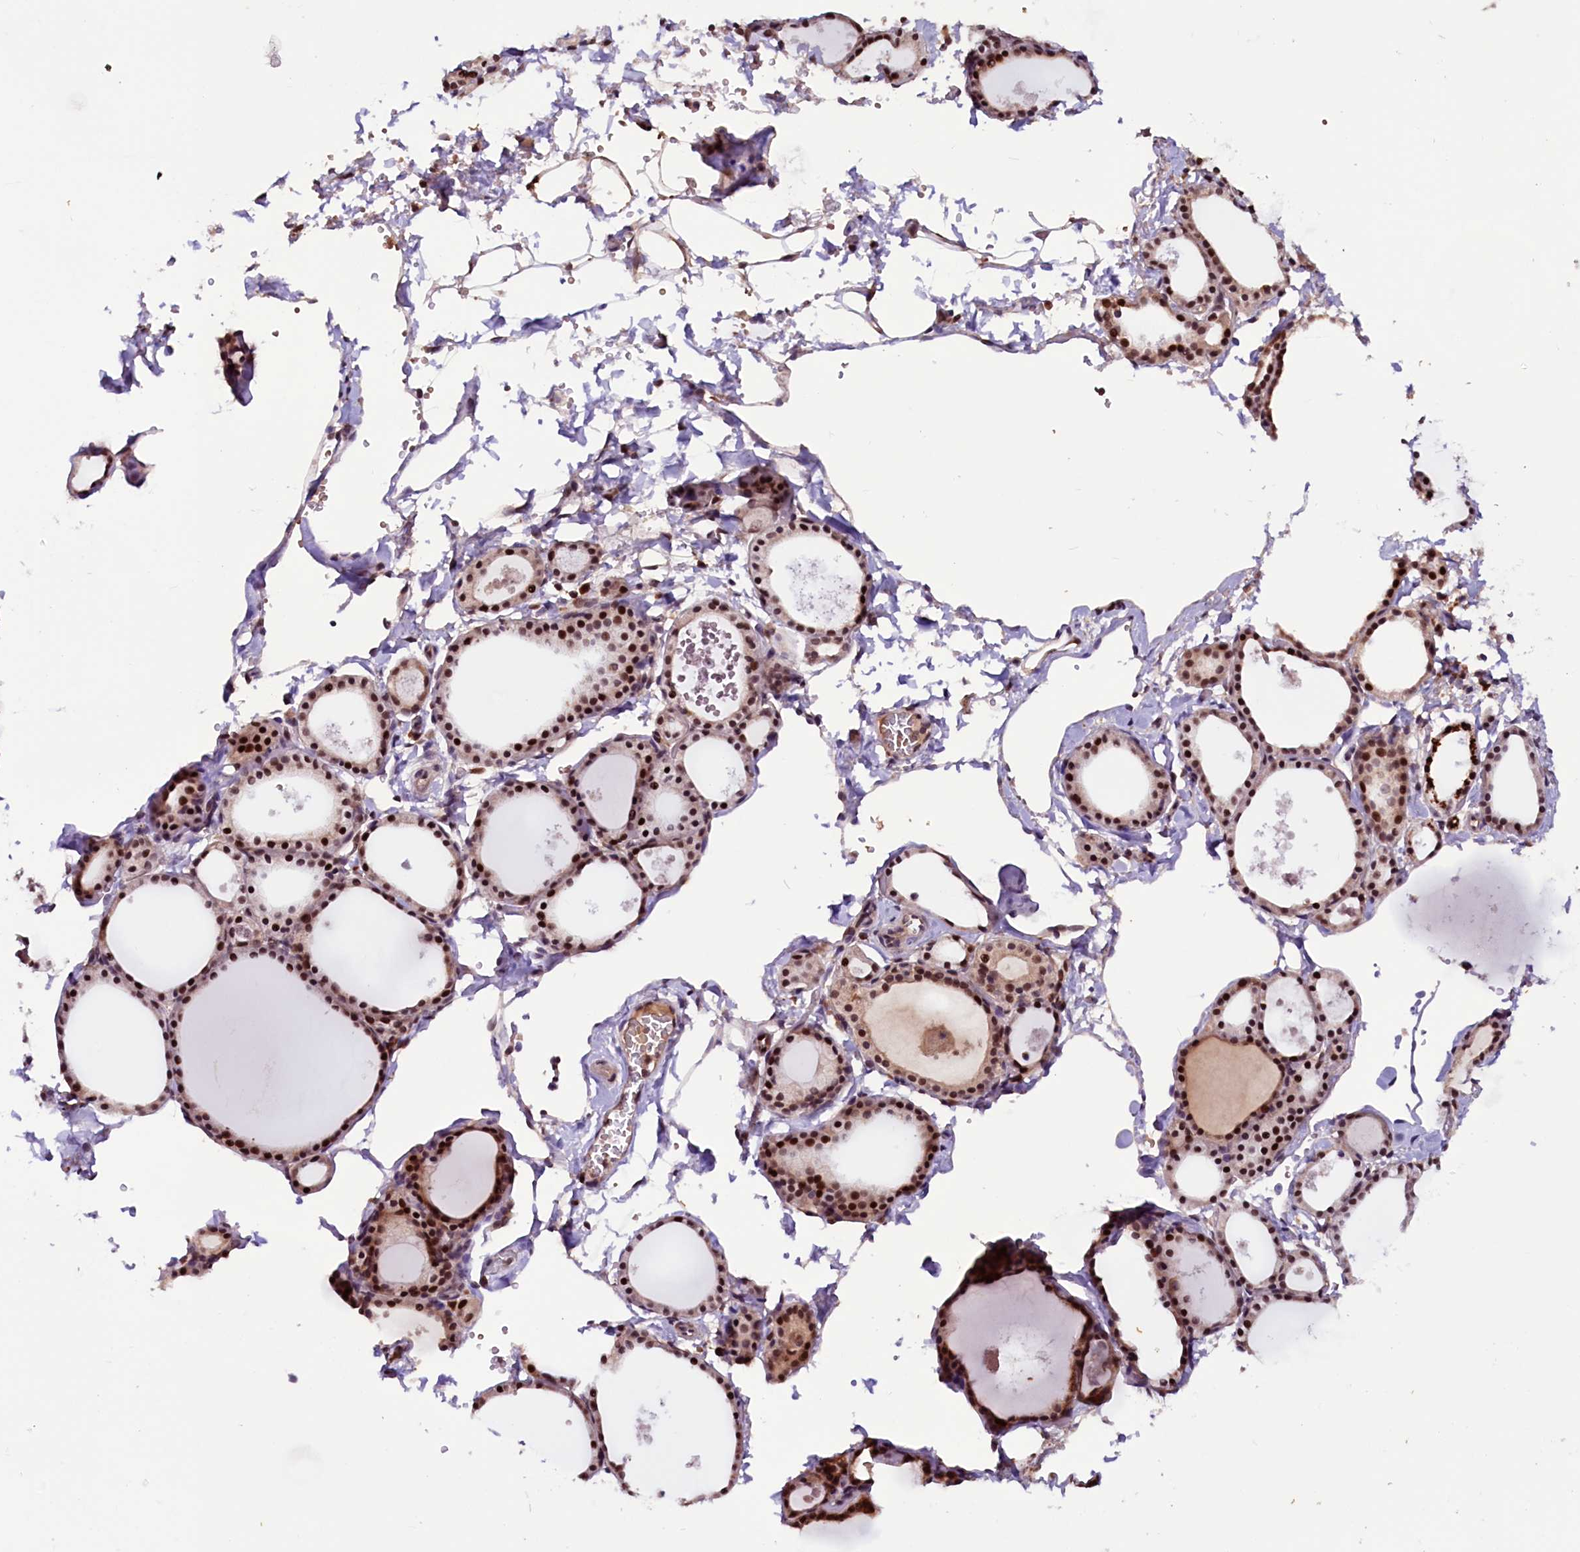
{"staining": {"intensity": "strong", "quantity": ">75%", "location": "nuclear"}, "tissue": "thyroid gland", "cell_type": "Glandular cells", "image_type": "normal", "snomed": [{"axis": "morphology", "description": "Normal tissue, NOS"}, {"axis": "topography", "description": "Thyroid gland"}], "caption": "Immunohistochemistry (IHC) of unremarkable human thyroid gland reveals high levels of strong nuclear expression in about >75% of glandular cells.", "gene": "RNMT", "patient": {"sex": "male", "age": 56}}